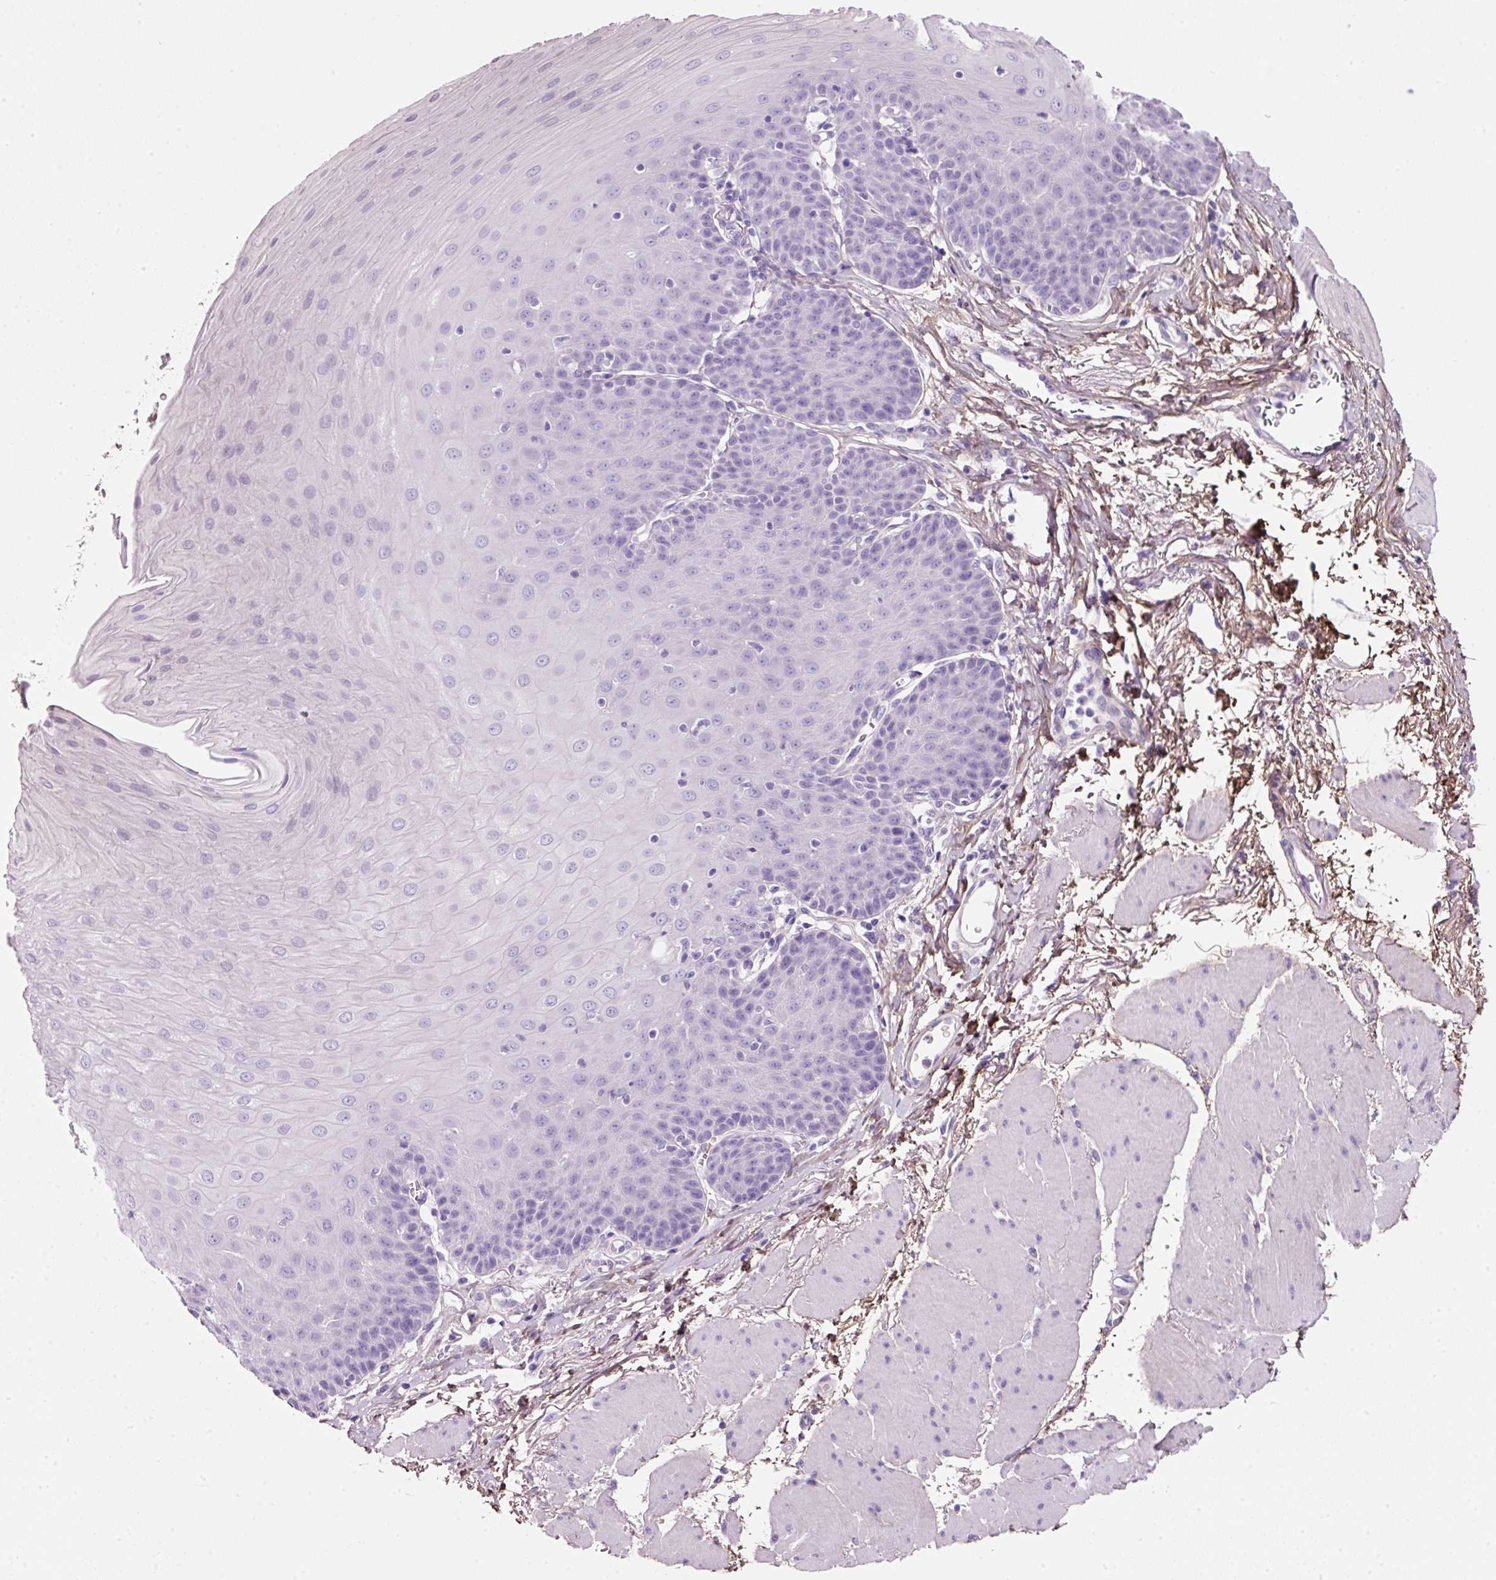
{"staining": {"intensity": "negative", "quantity": "none", "location": "none"}, "tissue": "esophagus", "cell_type": "Squamous epithelial cells", "image_type": "normal", "snomed": [{"axis": "morphology", "description": "Normal tissue, NOS"}, {"axis": "topography", "description": "Esophagus"}], "caption": "Squamous epithelial cells show no significant protein positivity in benign esophagus. The staining is performed using DAB brown chromogen with nuclei counter-stained in using hematoxylin.", "gene": "SOS2", "patient": {"sex": "female", "age": 81}}